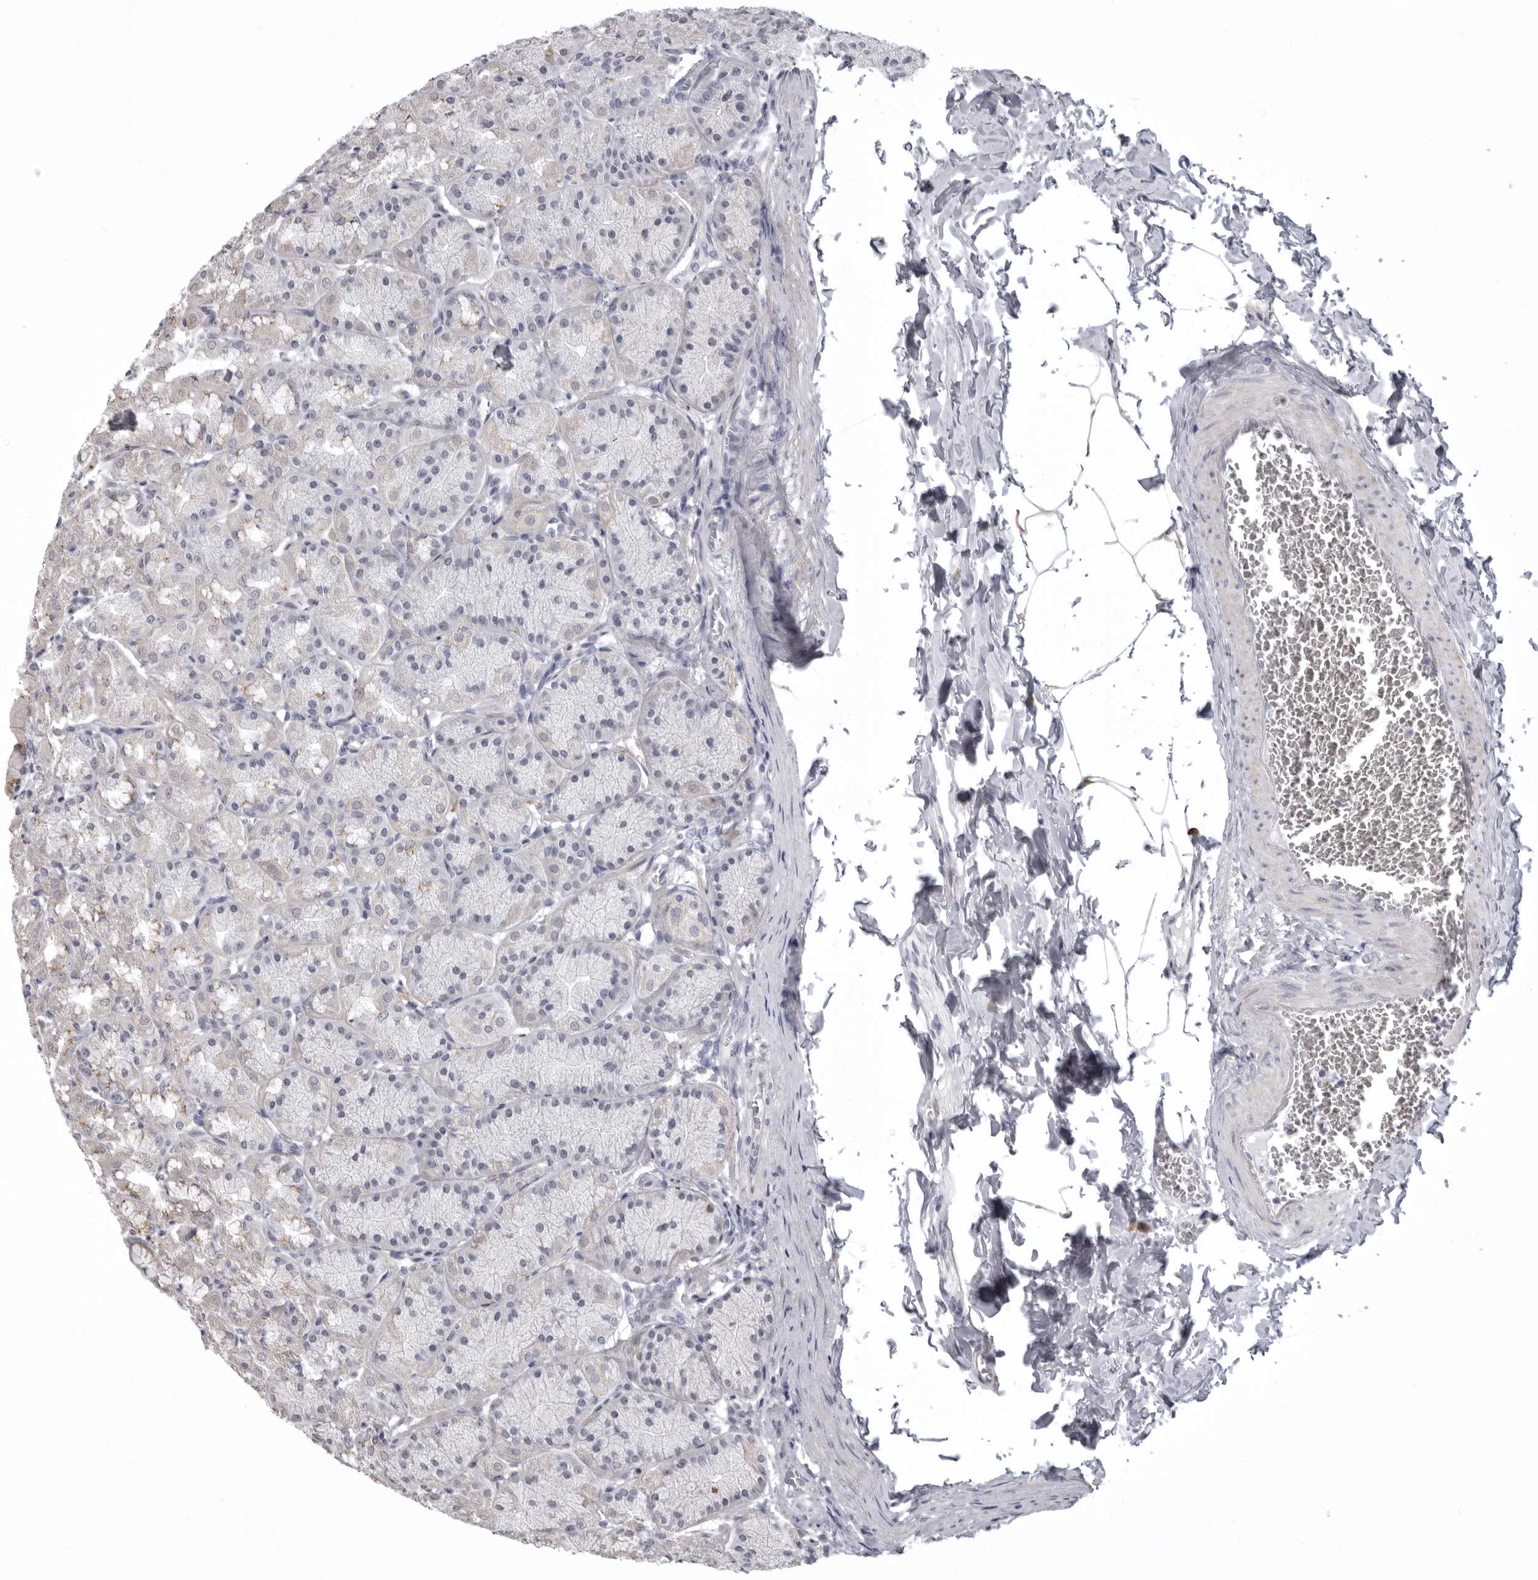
{"staining": {"intensity": "strong", "quantity": "<25%", "location": "cytoplasmic/membranous"}, "tissue": "stomach", "cell_type": "Glandular cells", "image_type": "normal", "snomed": [{"axis": "morphology", "description": "Normal tissue, NOS"}, {"axis": "topography", "description": "Stomach"}], "caption": "A high-resolution histopathology image shows immunohistochemistry staining of benign stomach, which reveals strong cytoplasmic/membranous staining in about <25% of glandular cells.", "gene": "NCEH1", "patient": {"sex": "male", "age": 42}}